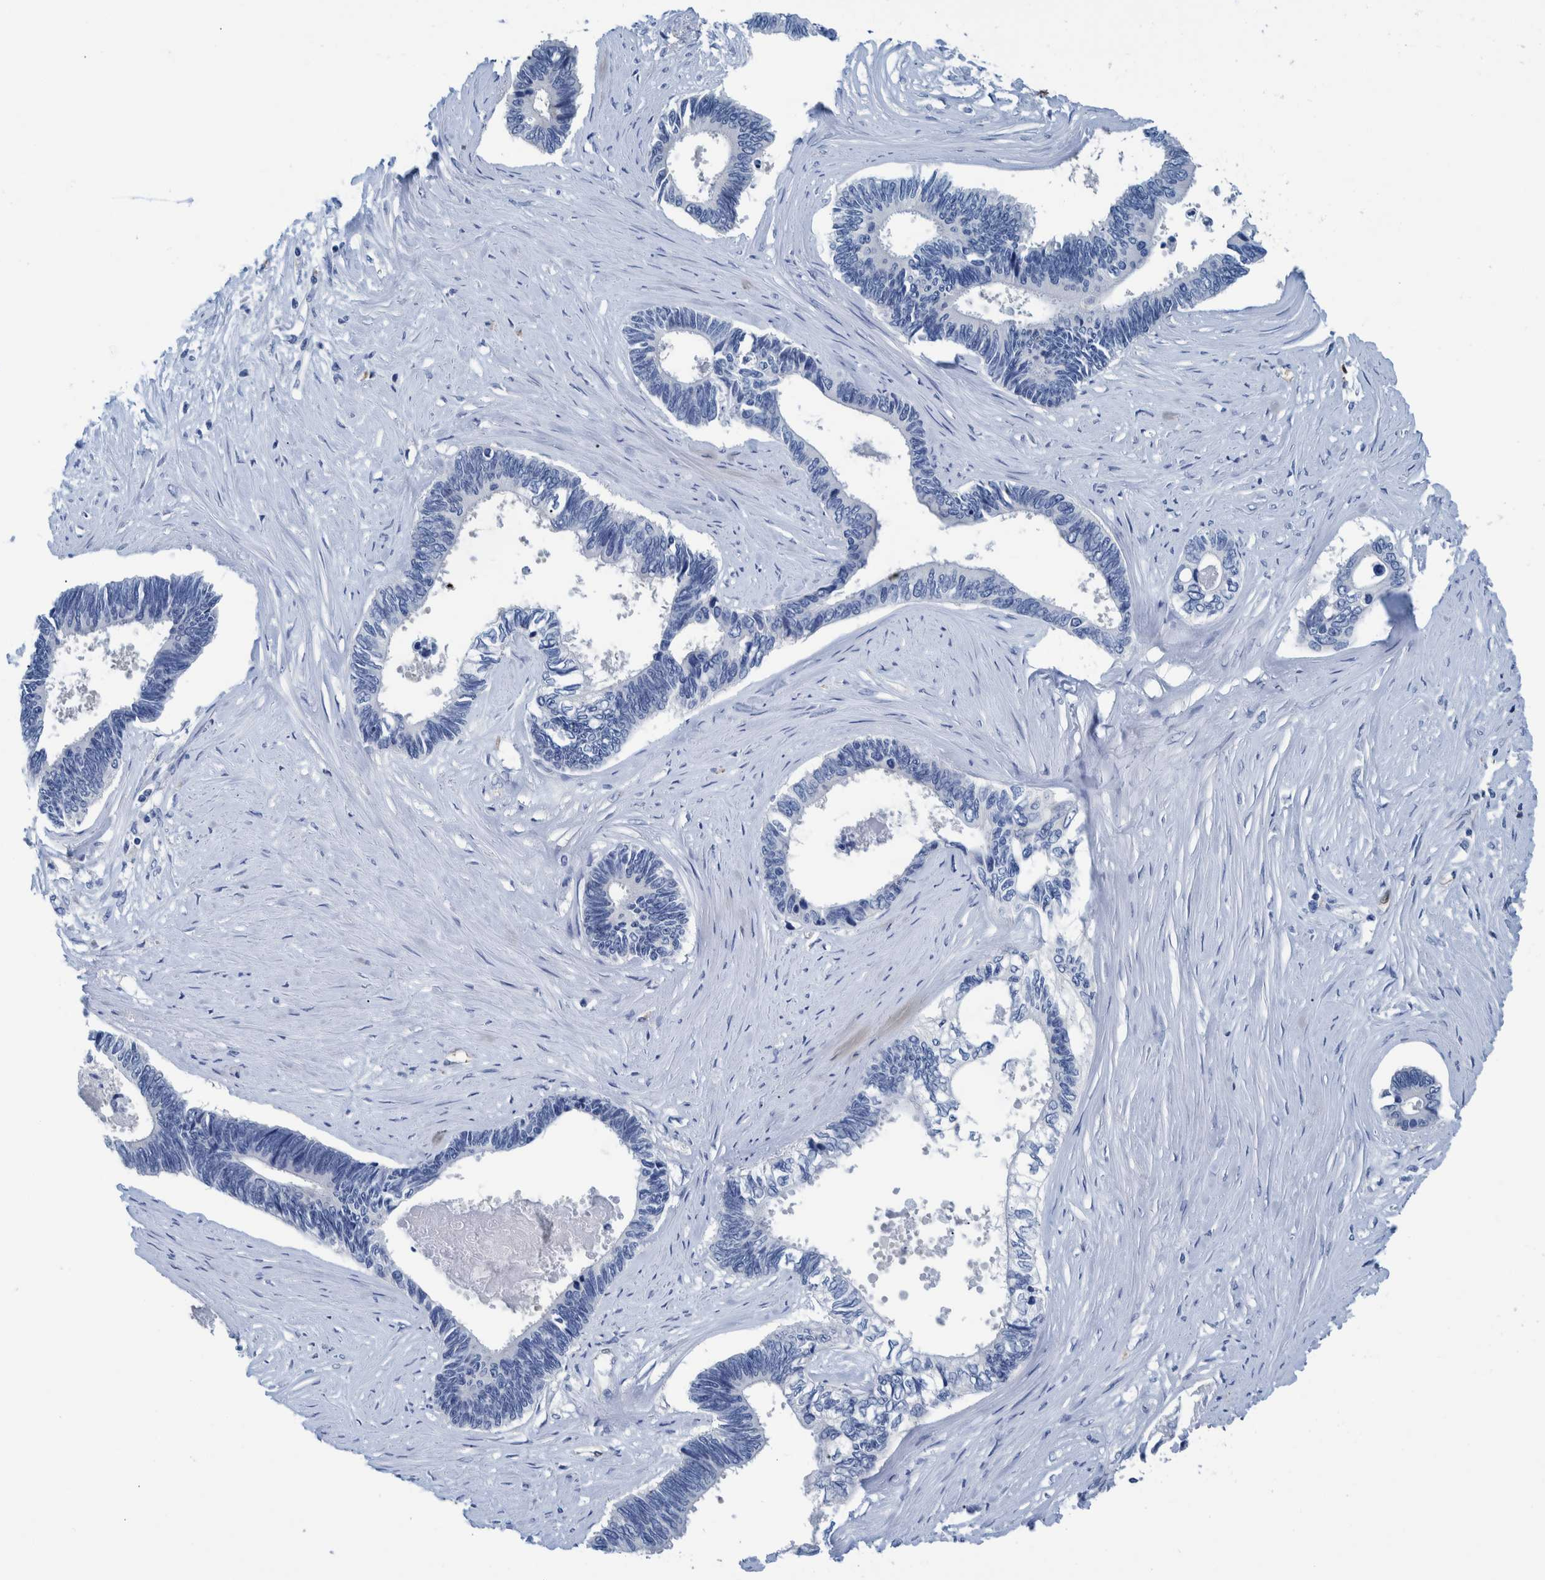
{"staining": {"intensity": "negative", "quantity": "none", "location": "none"}, "tissue": "pancreatic cancer", "cell_type": "Tumor cells", "image_type": "cancer", "snomed": [{"axis": "morphology", "description": "Adenocarcinoma, NOS"}, {"axis": "topography", "description": "Pancreas"}], "caption": "This is an immunohistochemistry histopathology image of human pancreatic cancer (adenocarcinoma). There is no staining in tumor cells.", "gene": "IDO1", "patient": {"sex": "female", "age": 70}}